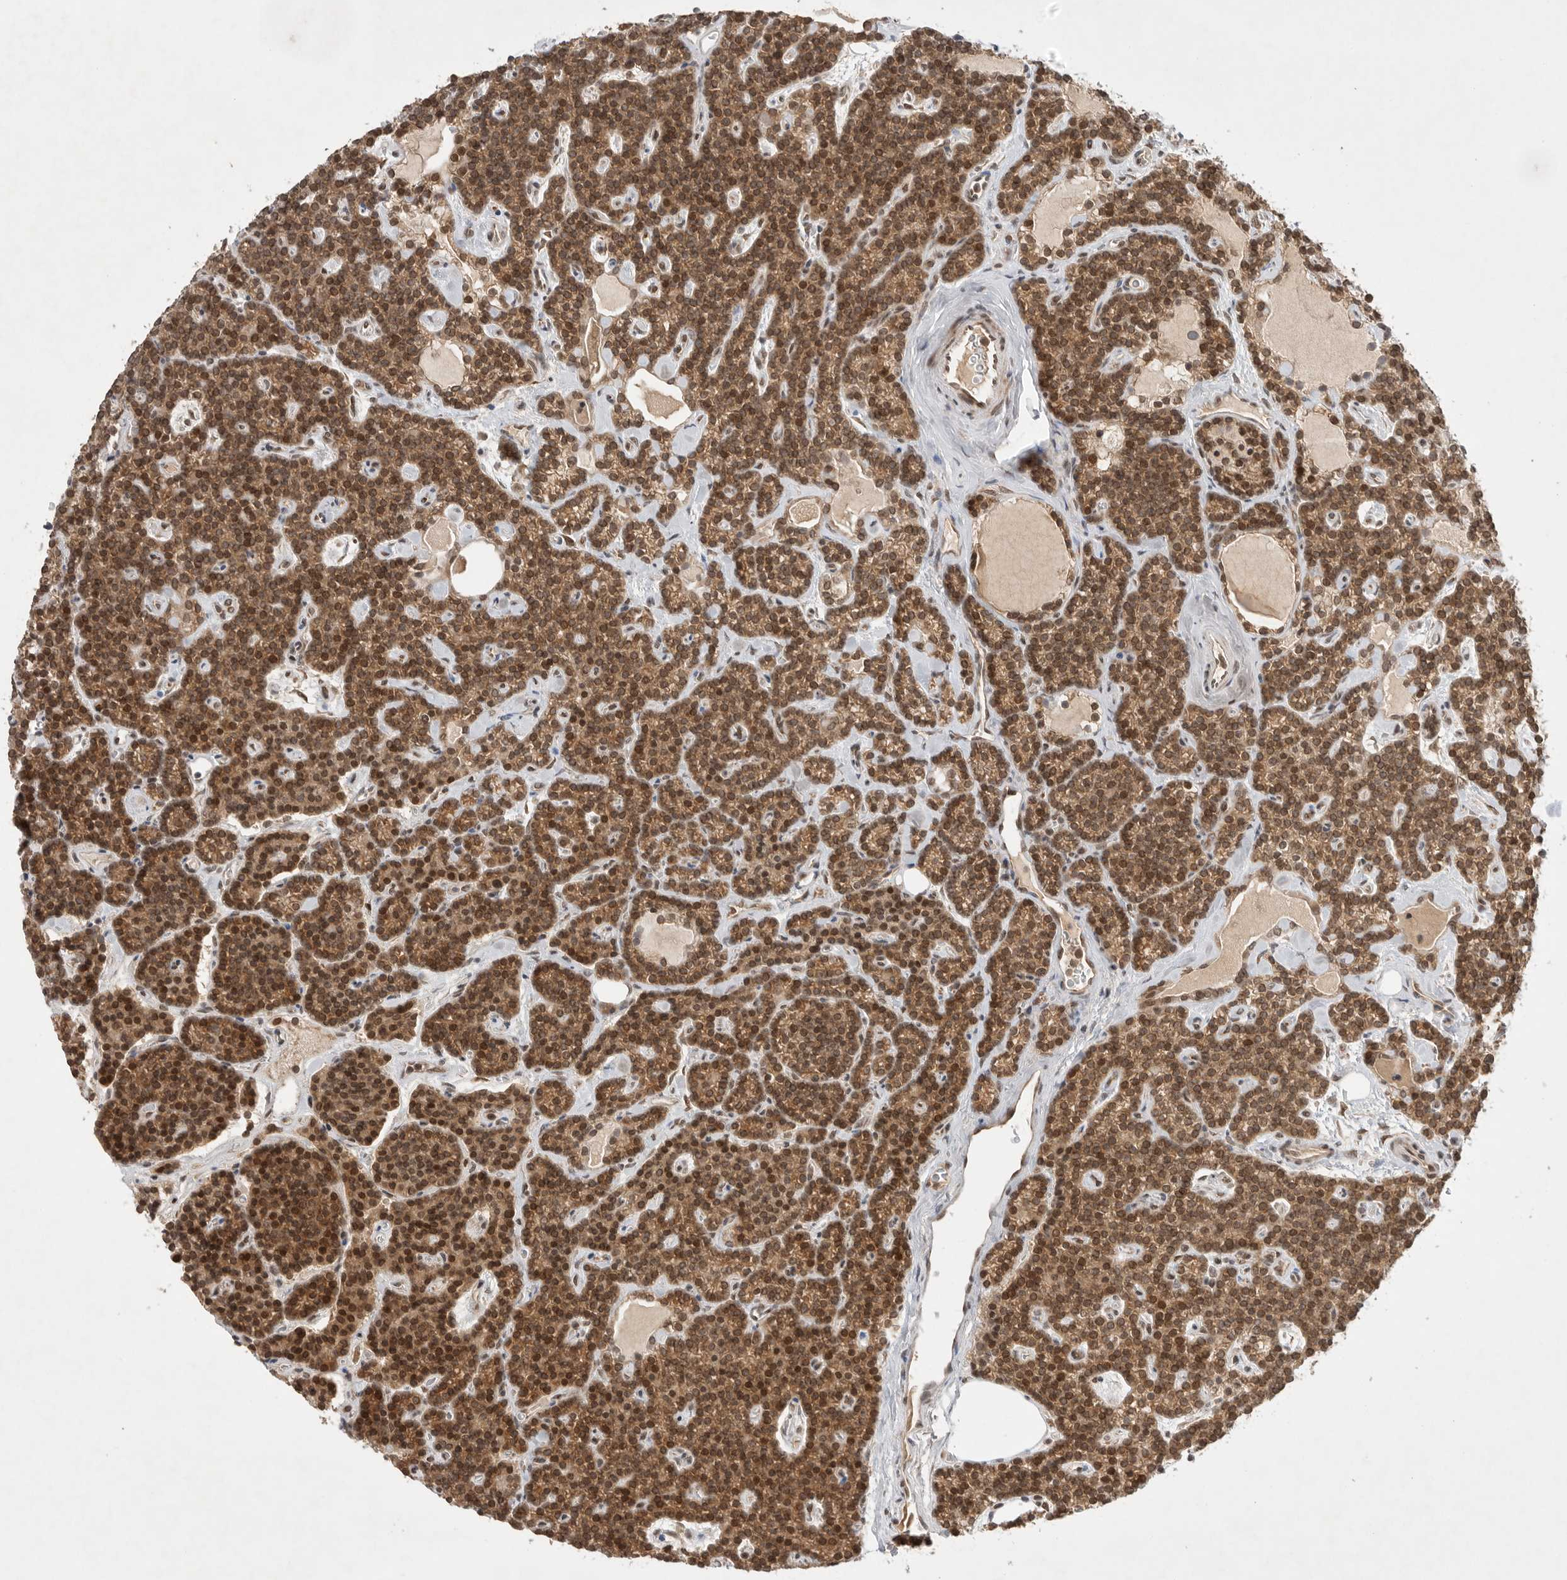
{"staining": {"intensity": "moderate", "quantity": ">75%", "location": "cytoplasmic/membranous,nuclear"}, "tissue": "parathyroid gland", "cell_type": "Glandular cells", "image_type": "normal", "snomed": [{"axis": "morphology", "description": "Normal tissue, NOS"}, {"axis": "topography", "description": "Parathyroid gland"}], "caption": "The photomicrograph reveals immunohistochemical staining of benign parathyroid gland. There is moderate cytoplasmic/membranous,nuclear positivity is present in approximately >75% of glandular cells.", "gene": "LEMD3", "patient": {"sex": "male", "age": 42}}